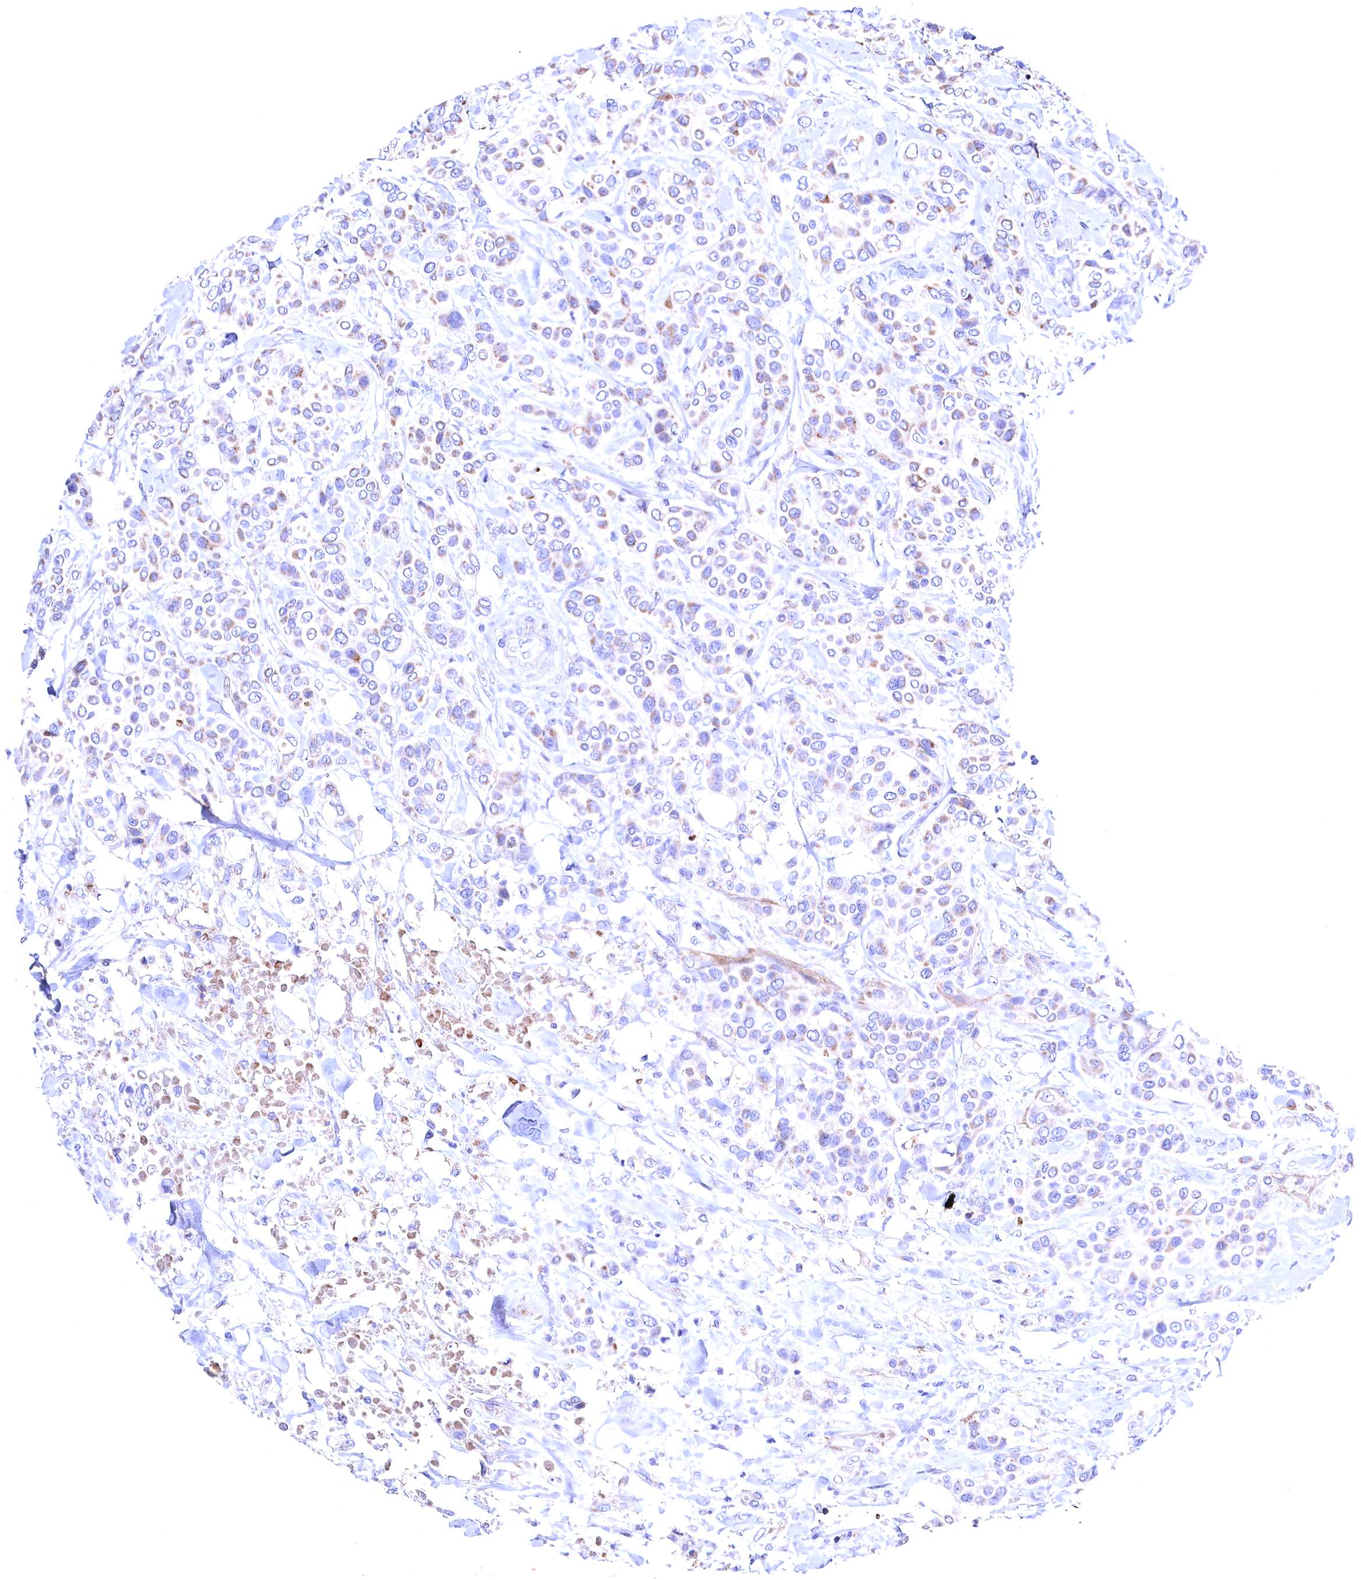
{"staining": {"intensity": "moderate", "quantity": "25%-75%", "location": "cytoplasmic/membranous"}, "tissue": "breast cancer", "cell_type": "Tumor cells", "image_type": "cancer", "snomed": [{"axis": "morphology", "description": "Lobular carcinoma"}, {"axis": "topography", "description": "Breast"}], "caption": "Breast cancer tissue shows moderate cytoplasmic/membranous expression in approximately 25%-75% of tumor cells", "gene": "GPR108", "patient": {"sex": "female", "age": 51}}